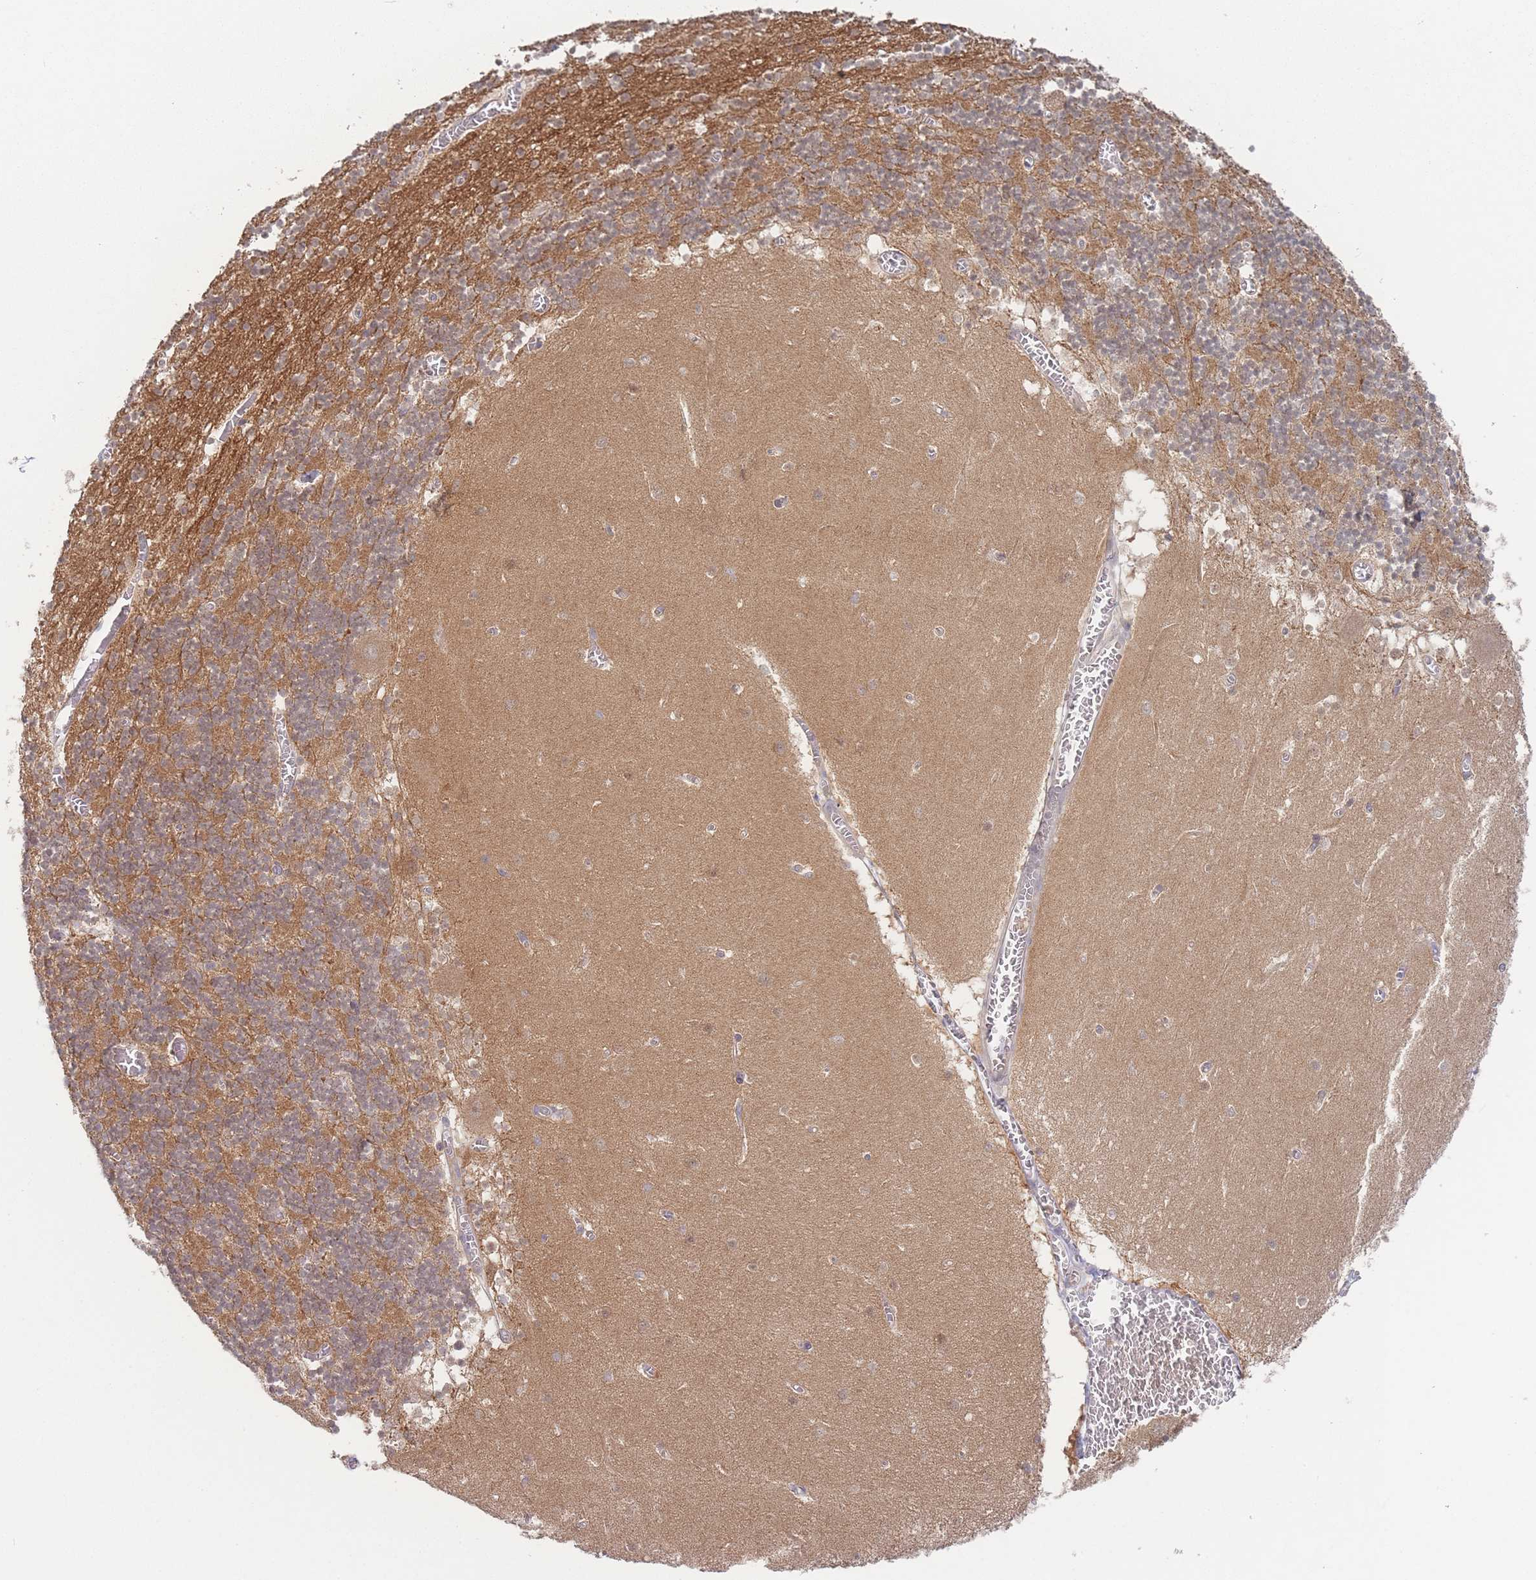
{"staining": {"intensity": "moderate", "quantity": "25%-75%", "location": "cytoplasmic/membranous"}, "tissue": "cerebellum", "cell_type": "Cells in granular layer", "image_type": "normal", "snomed": [{"axis": "morphology", "description": "Normal tissue, NOS"}, {"axis": "topography", "description": "Cerebellum"}], "caption": "Immunohistochemistry of benign human cerebellum reveals medium levels of moderate cytoplasmic/membranous expression in approximately 25%-75% of cells in granular layer.", "gene": "PPM1A", "patient": {"sex": "female", "age": 28}}